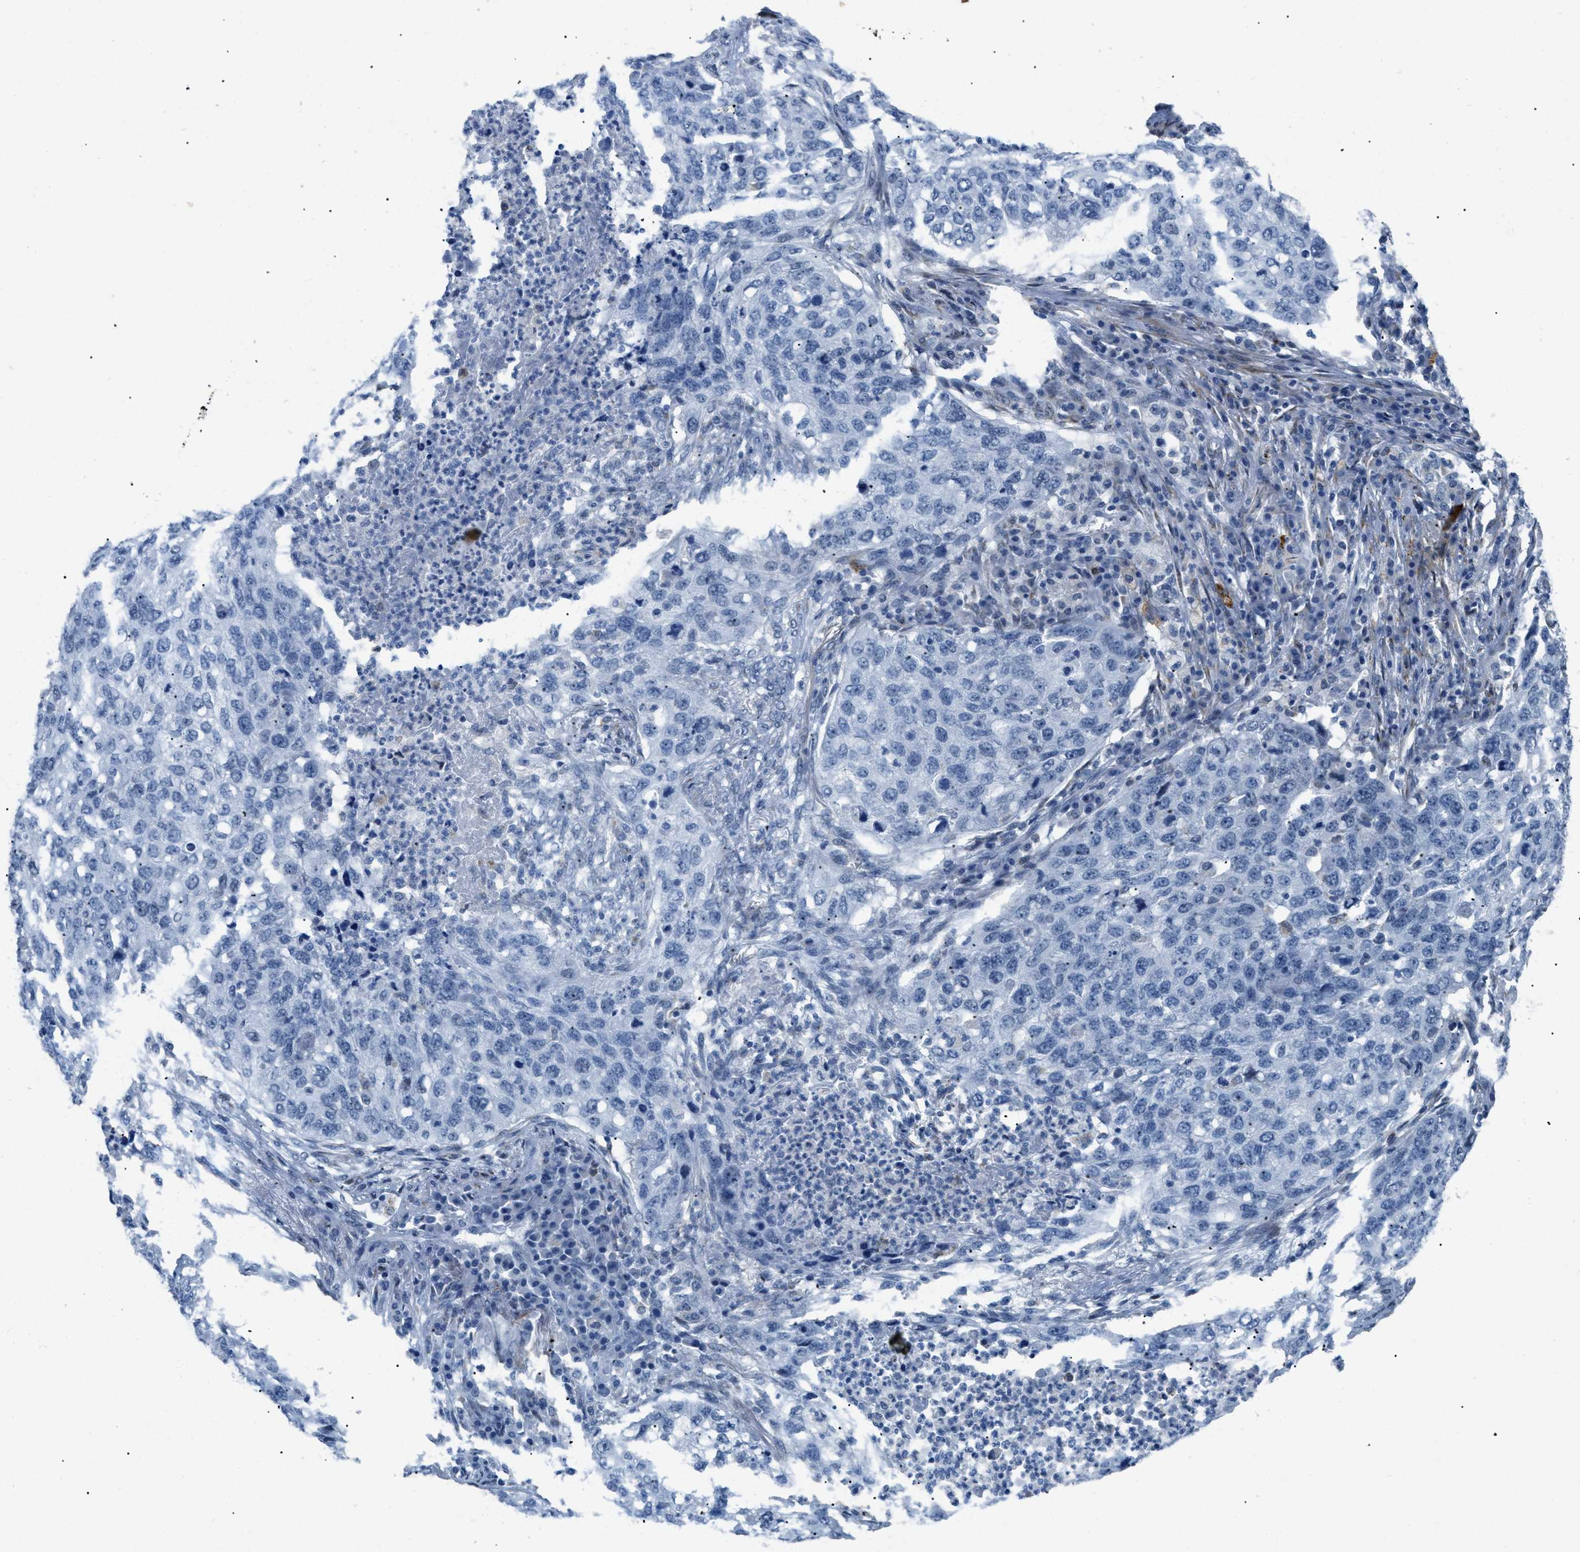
{"staining": {"intensity": "negative", "quantity": "none", "location": "none"}, "tissue": "lung cancer", "cell_type": "Tumor cells", "image_type": "cancer", "snomed": [{"axis": "morphology", "description": "Squamous cell carcinoma, NOS"}, {"axis": "topography", "description": "Lung"}], "caption": "Lung cancer was stained to show a protein in brown. There is no significant positivity in tumor cells.", "gene": "TASOR", "patient": {"sex": "female", "age": 63}}